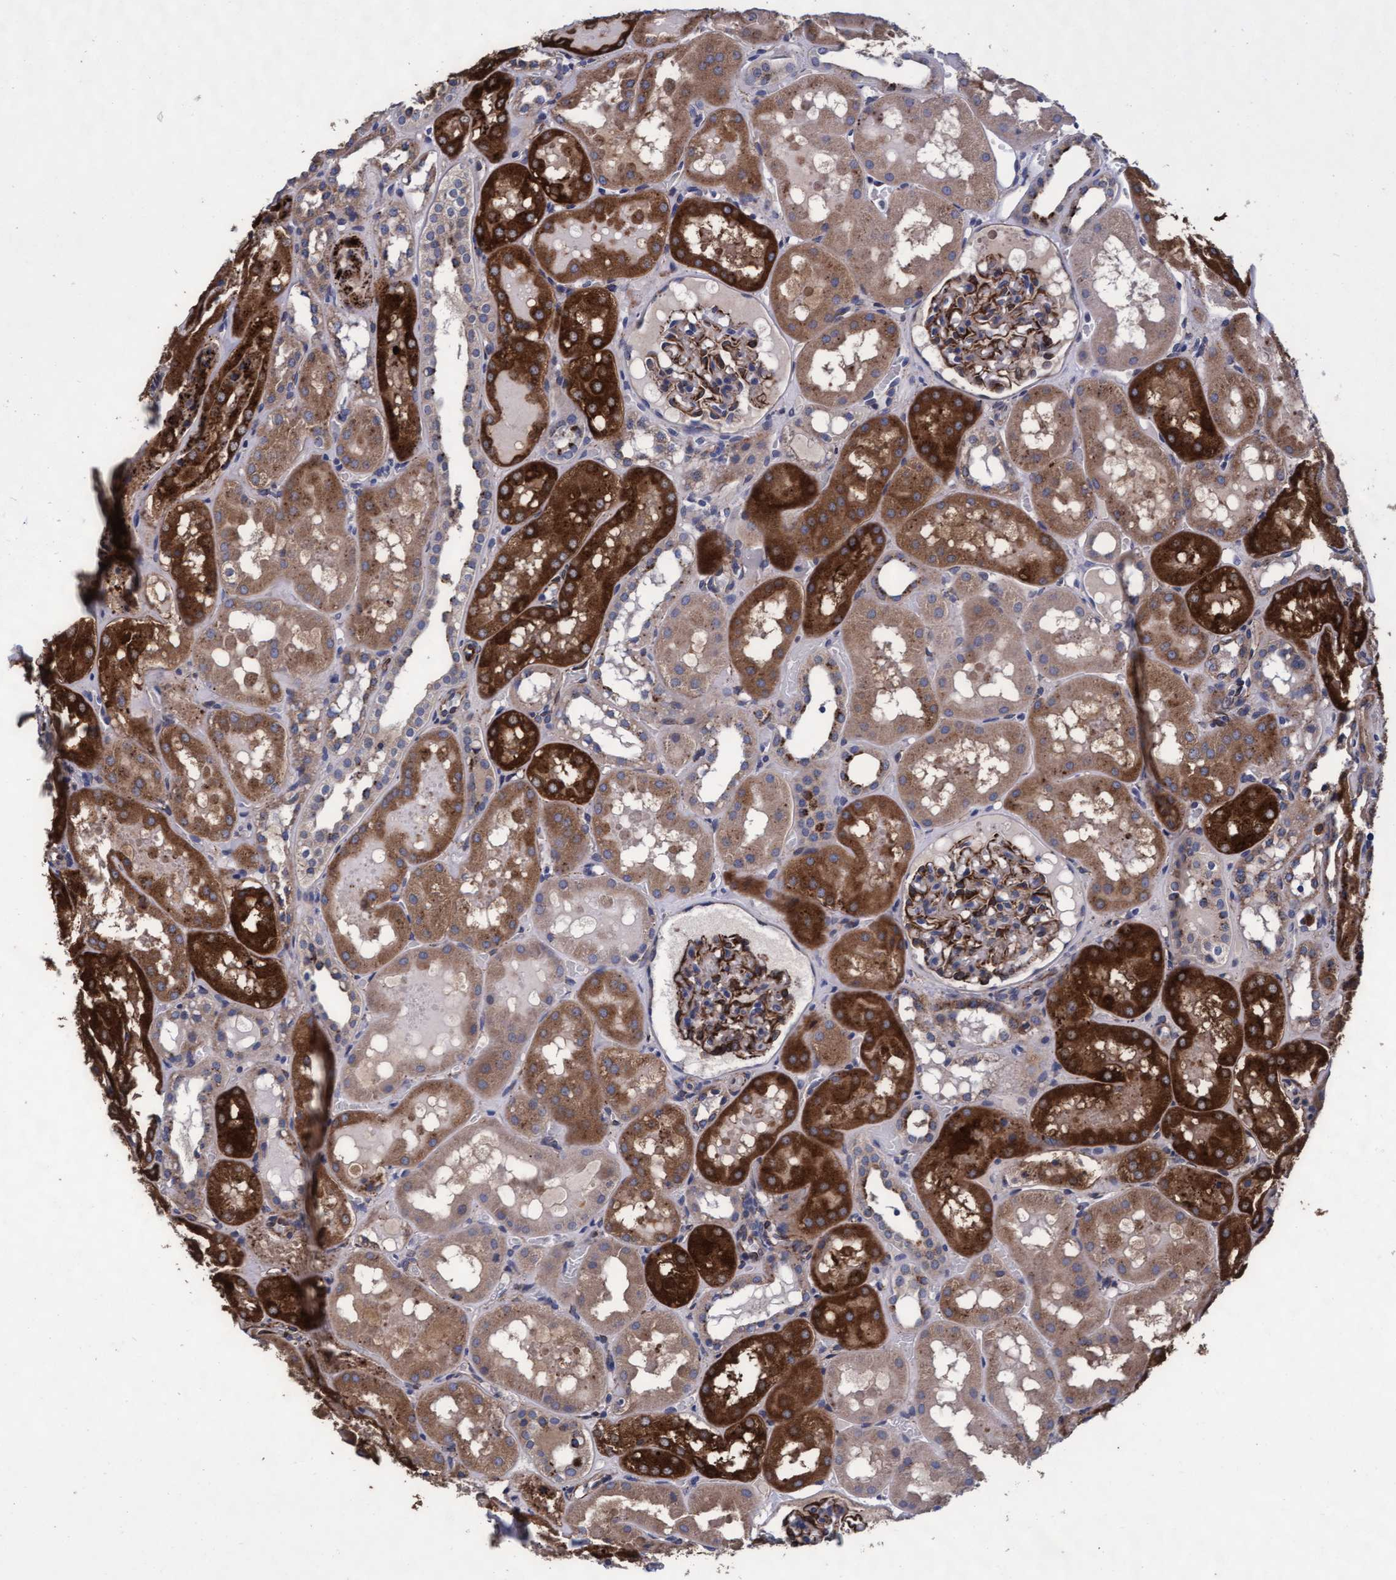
{"staining": {"intensity": "moderate", "quantity": "25%-75%", "location": "cytoplasmic/membranous"}, "tissue": "kidney", "cell_type": "Cells in glomeruli", "image_type": "normal", "snomed": [{"axis": "morphology", "description": "Normal tissue, NOS"}, {"axis": "topography", "description": "Kidney"}, {"axis": "topography", "description": "Urinary bladder"}], "caption": "Moderate cytoplasmic/membranous protein expression is present in approximately 25%-75% of cells in glomeruli in kidney. (DAB (3,3'-diaminobenzidine) IHC with brightfield microscopy, high magnification).", "gene": "CPQ", "patient": {"sex": "male", "age": 16}}